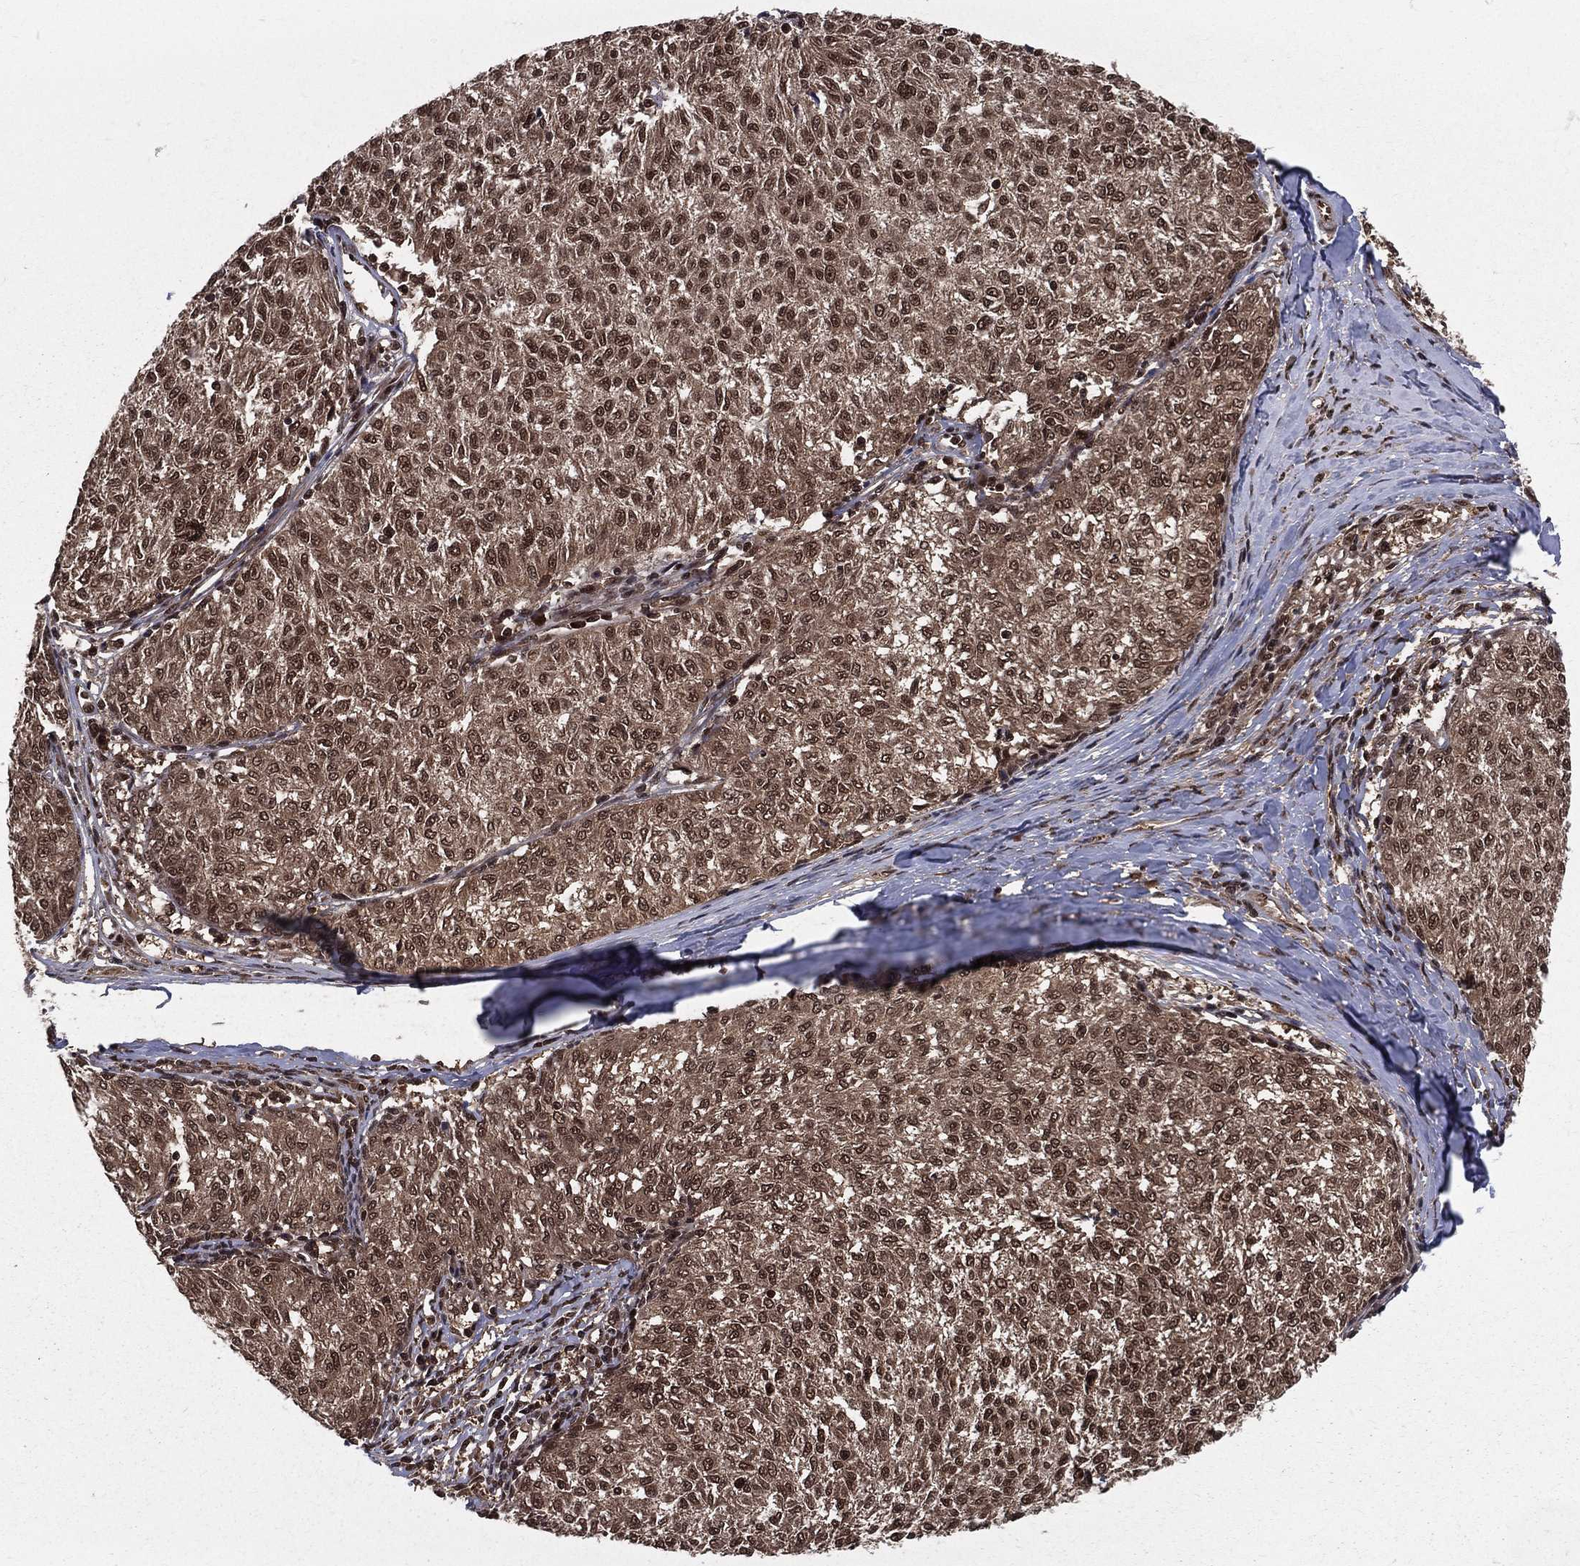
{"staining": {"intensity": "moderate", "quantity": ">75%", "location": "cytoplasmic/membranous,nuclear"}, "tissue": "melanoma", "cell_type": "Tumor cells", "image_type": "cancer", "snomed": [{"axis": "morphology", "description": "Malignant melanoma, NOS"}, {"axis": "topography", "description": "Skin"}], "caption": "Immunohistochemistry (DAB (3,3'-diaminobenzidine)) staining of human malignant melanoma displays moderate cytoplasmic/membranous and nuclear protein positivity in about >75% of tumor cells.", "gene": "COPS4", "patient": {"sex": "female", "age": 72}}